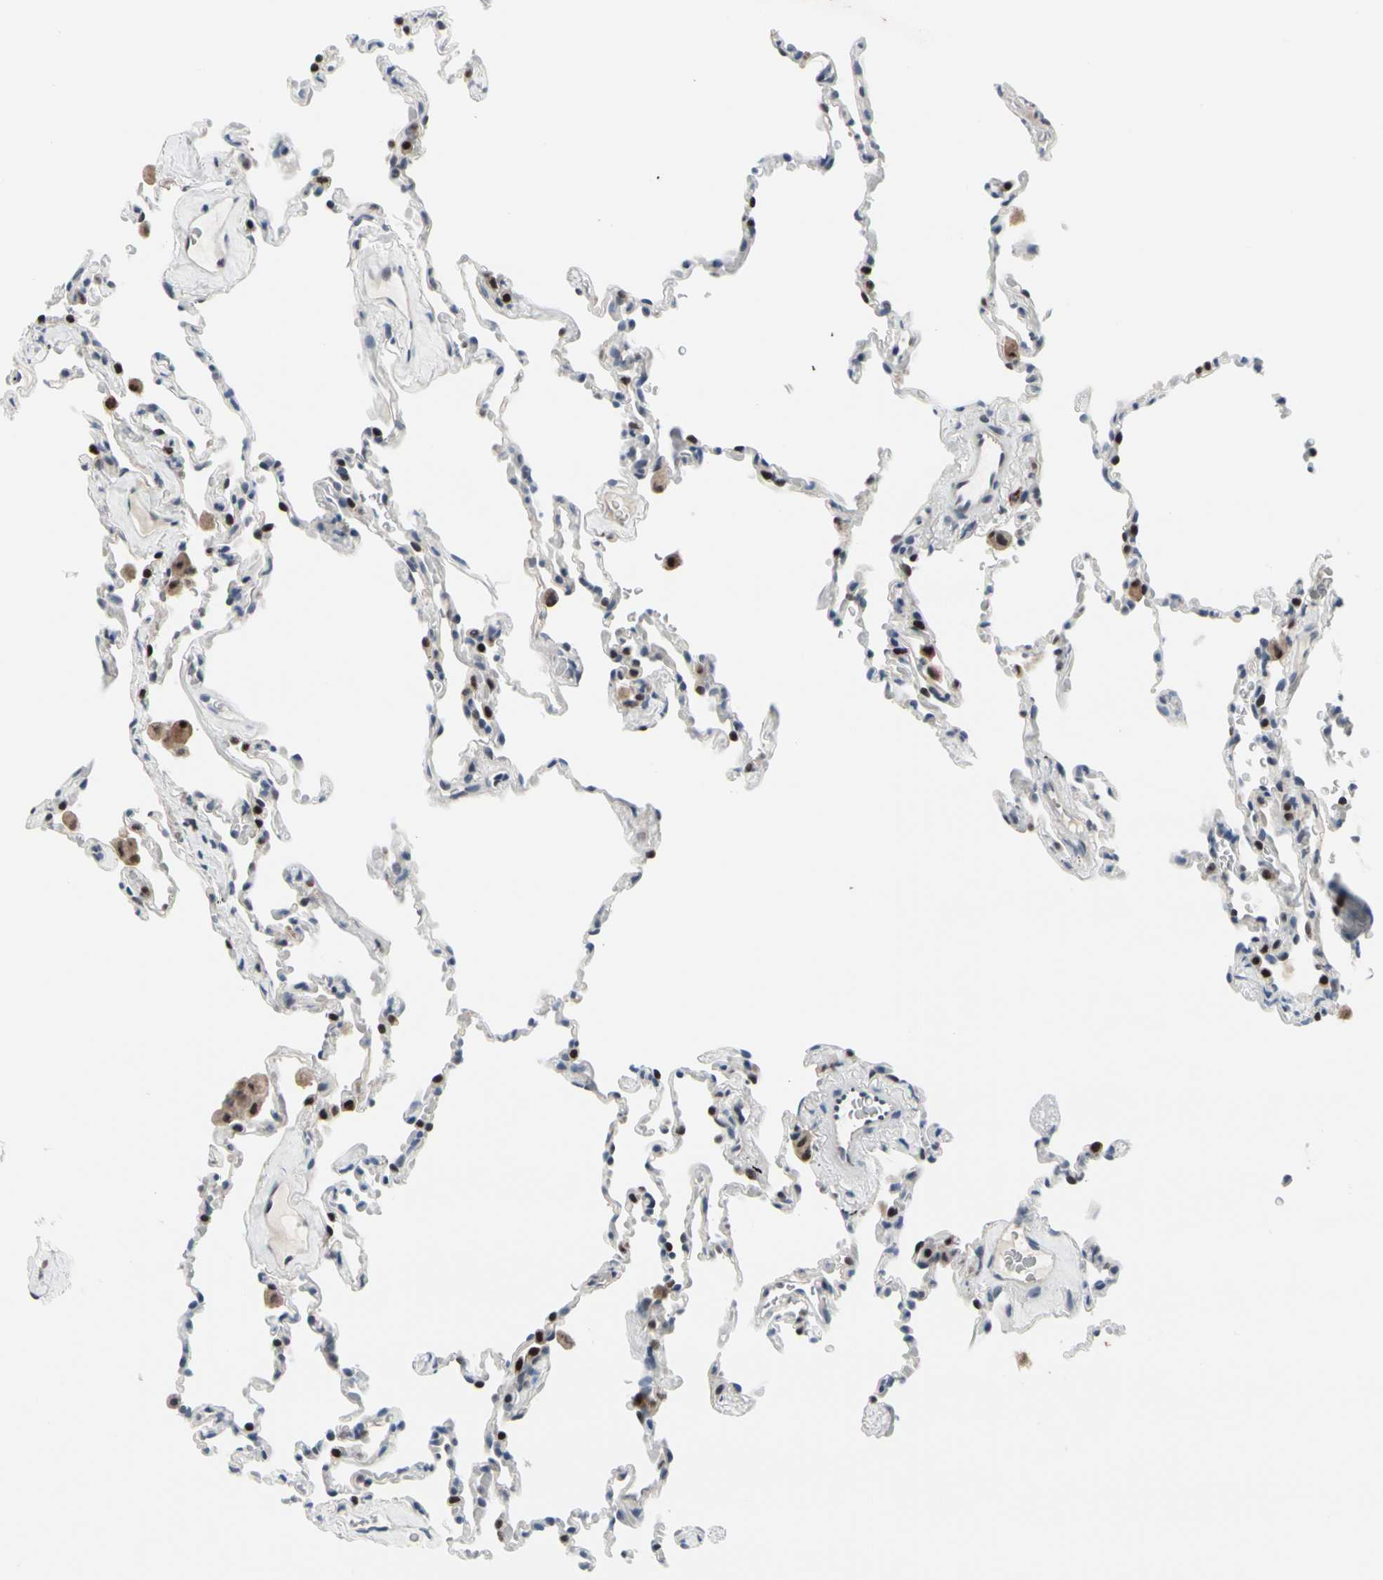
{"staining": {"intensity": "moderate", "quantity": "<25%", "location": "cytoplasmic/membranous,nuclear"}, "tissue": "lung", "cell_type": "Alveolar cells", "image_type": "normal", "snomed": [{"axis": "morphology", "description": "Normal tissue, NOS"}, {"axis": "morphology", "description": "Soft tissue tumor metastatic"}, {"axis": "topography", "description": "Lung"}], "caption": "Protein expression analysis of unremarkable human lung reveals moderate cytoplasmic/membranous,nuclear expression in about <25% of alveolar cells. (DAB IHC, brown staining for protein, blue staining for nuclei).", "gene": "TXN", "patient": {"sex": "male", "age": 59}}